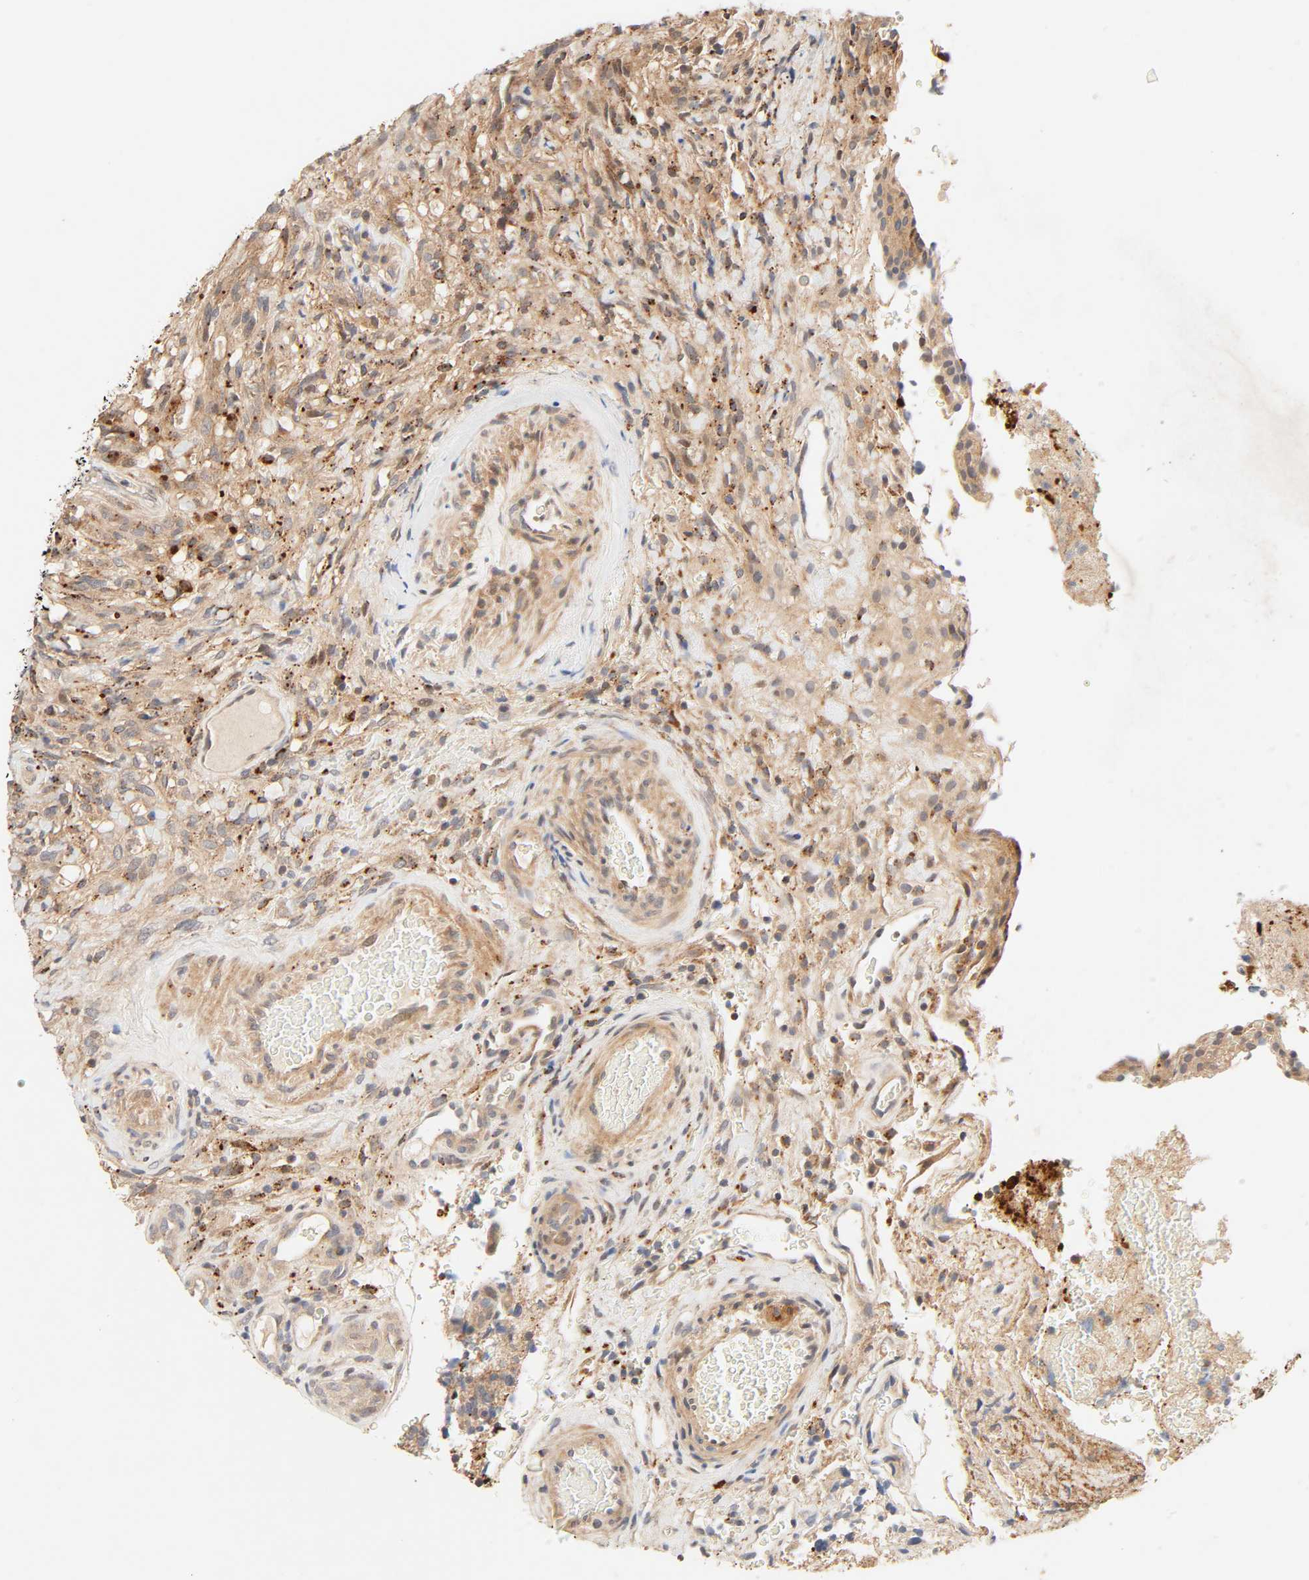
{"staining": {"intensity": "moderate", "quantity": ">75%", "location": "cytoplasmic/membranous"}, "tissue": "glioma", "cell_type": "Tumor cells", "image_type": "cancer", "snomed": [{"axis": "morphology", "description": "Normal tissue, NOS"}, {"axis": "morphology", "description": "Glioma, malignant, High grade"}, {"axis": "topography", "description": "Cerebral cortex"}], "caption": "Immunohistochemistry micrograph of human malignant glioma (high-grade) stained for a protein (brown), which exhibits medium levels of moderate cytoplasmic/membranous expression in about >75% of tumor cells.", "gene": "MAPK6", "patient": {"sex": "male", "age": 75}}